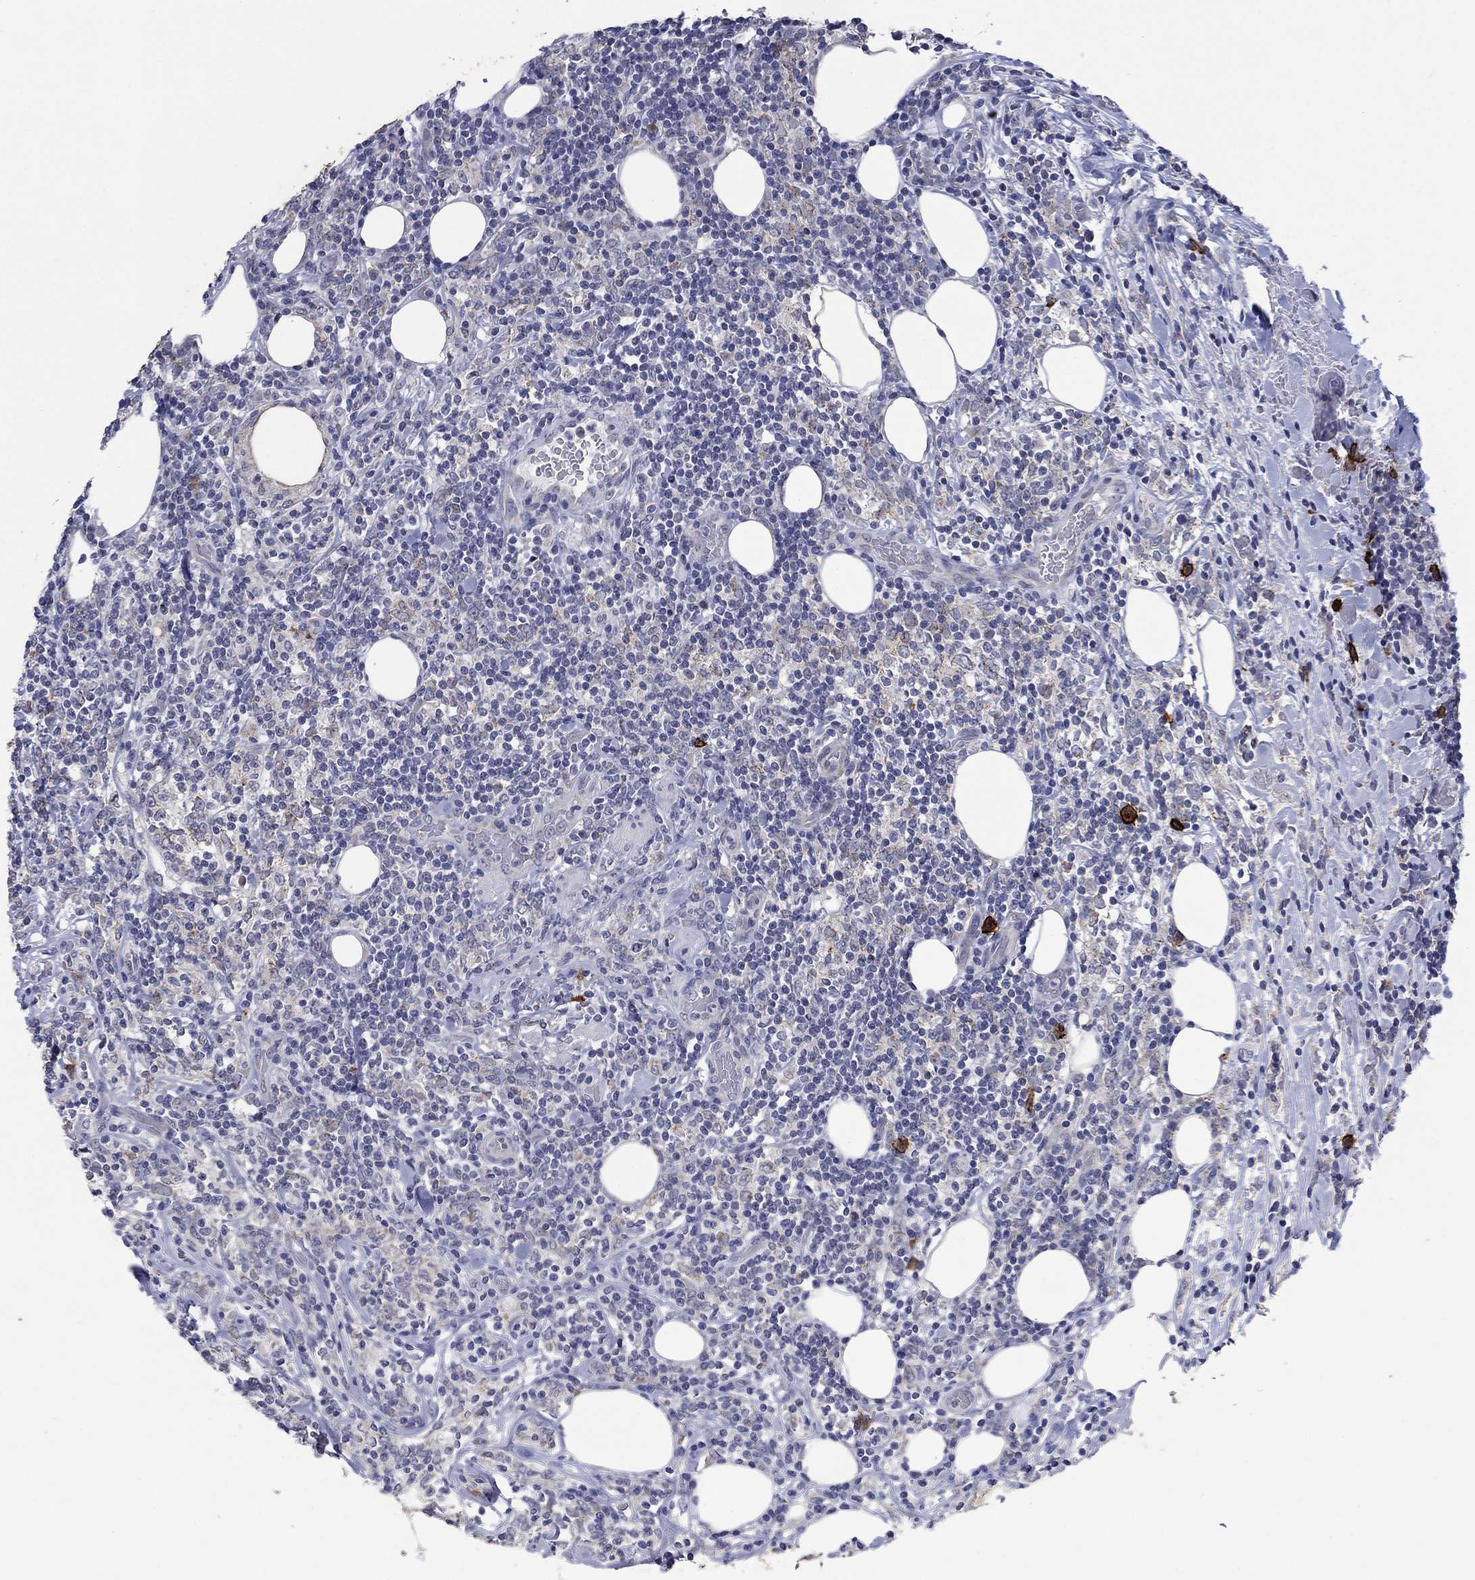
{"staining": {"intensity": "negative", "quantity": "none", "location": "none"}, "tissue": "lymphoma", "cell_type": "Tumor cells", "image_type": "cancer", "snomed": [{"axis": "morphology", "description": "Malignant lymphoma, non-Hodgkin's type, High grade"}, {"axis": "topography", "description": "Lymph node"}], "caption": "This is an immunohistochemistry micrograph of malignant lymphoma, non-Hodgkin's type (high-grade). There is no staining in tumor cells.", "gene": "SDC1", "patient": {"sex": "female", "age": 84}}